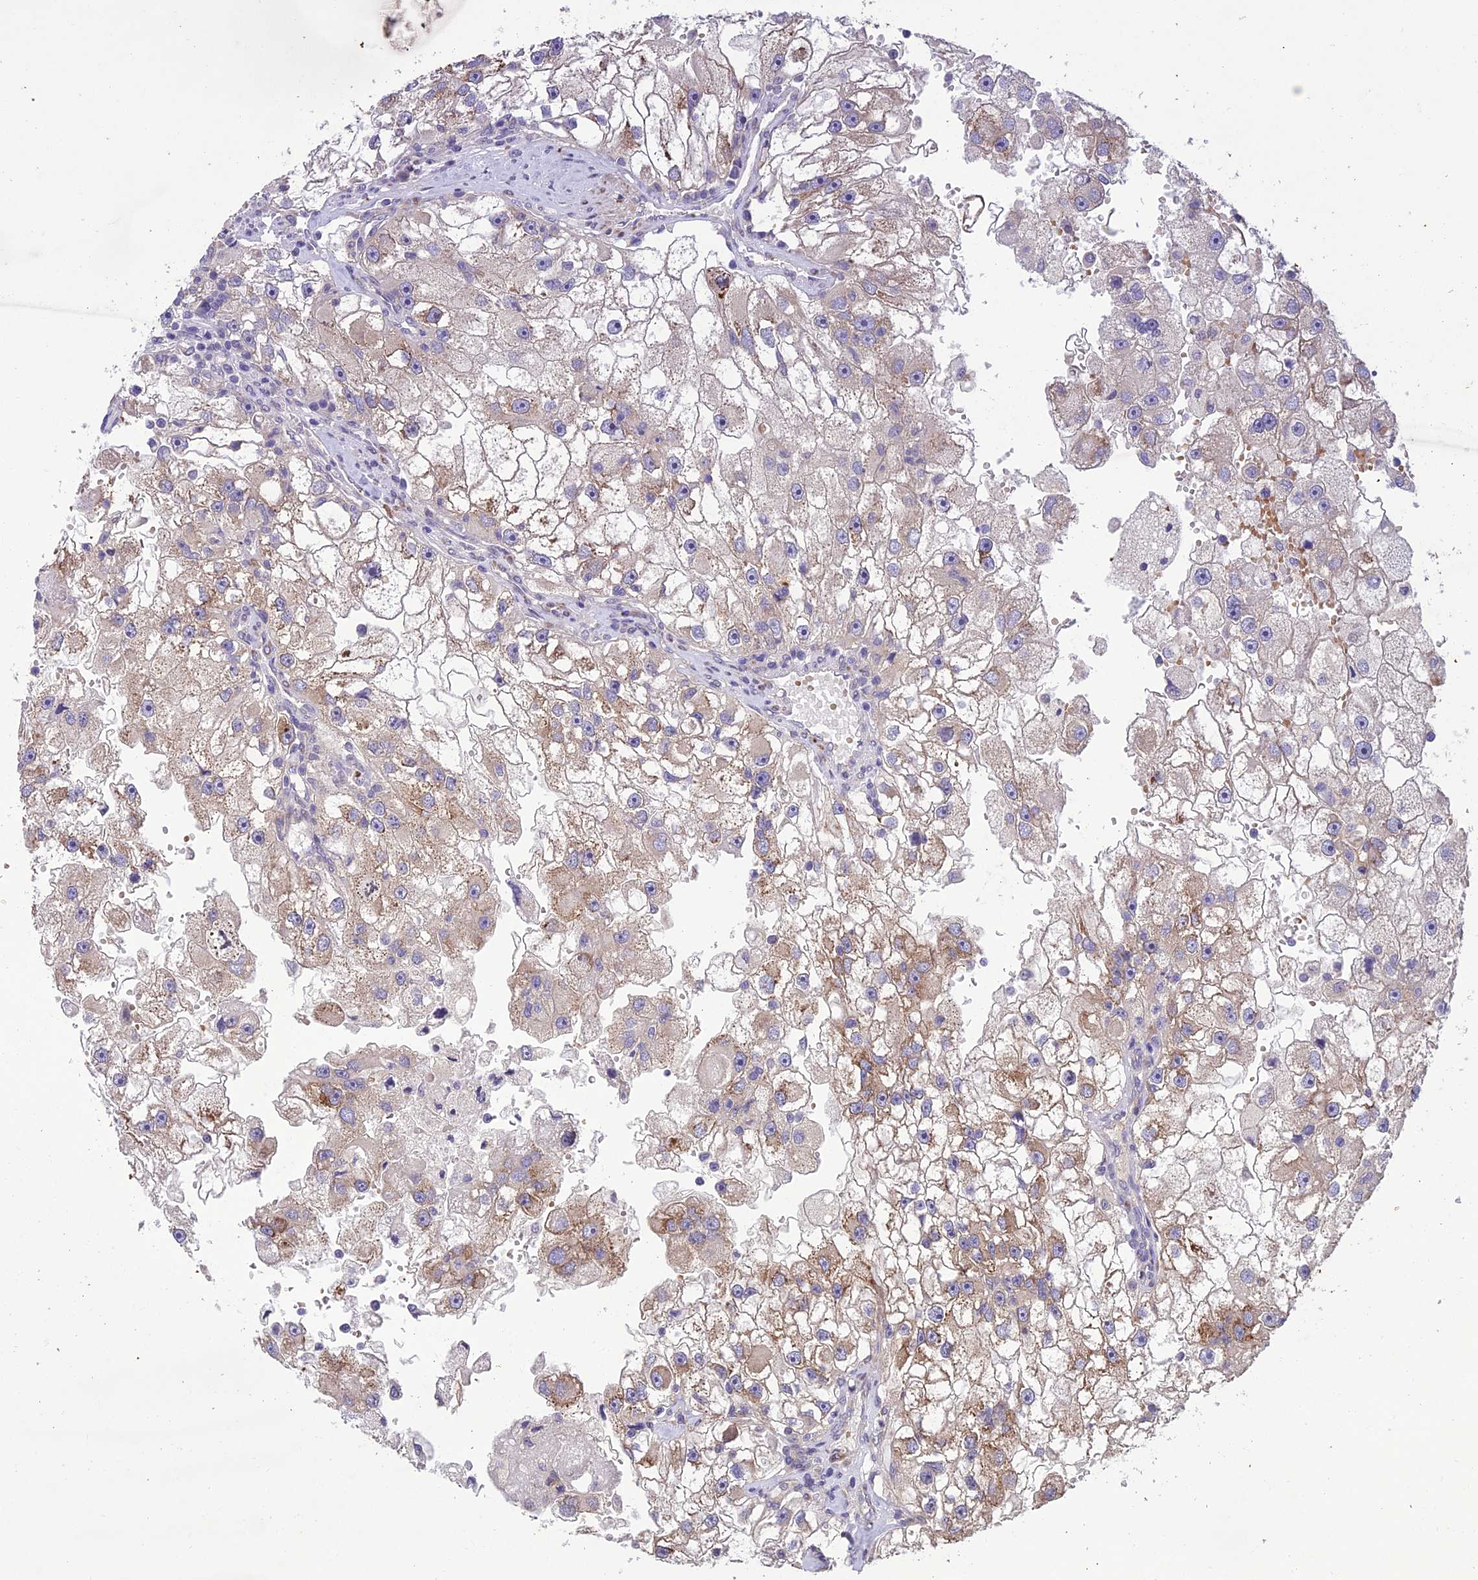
{"staining": {"intensity": "weak", "quantity": "25%-75%", "location": "cytoplasmic/membranous"}, "tissue": "renal cancer", "cell_type": "Tumor cells", "image_type": "cancer", "snomed": [{"axis": "morphology", "description": "Adenocarcinoma, NOS"}, {"axis": "topography", "description": "Kidney"}], "caption": "Human renal cancer (adenocarcinoma) stained for a protein (brown) exhibits weak cytoplasmic/membranous positive expression in about 25%-75% of tumor cells.", "gene": "CENPL", "patient": {"sex": "male", "age": 63}}